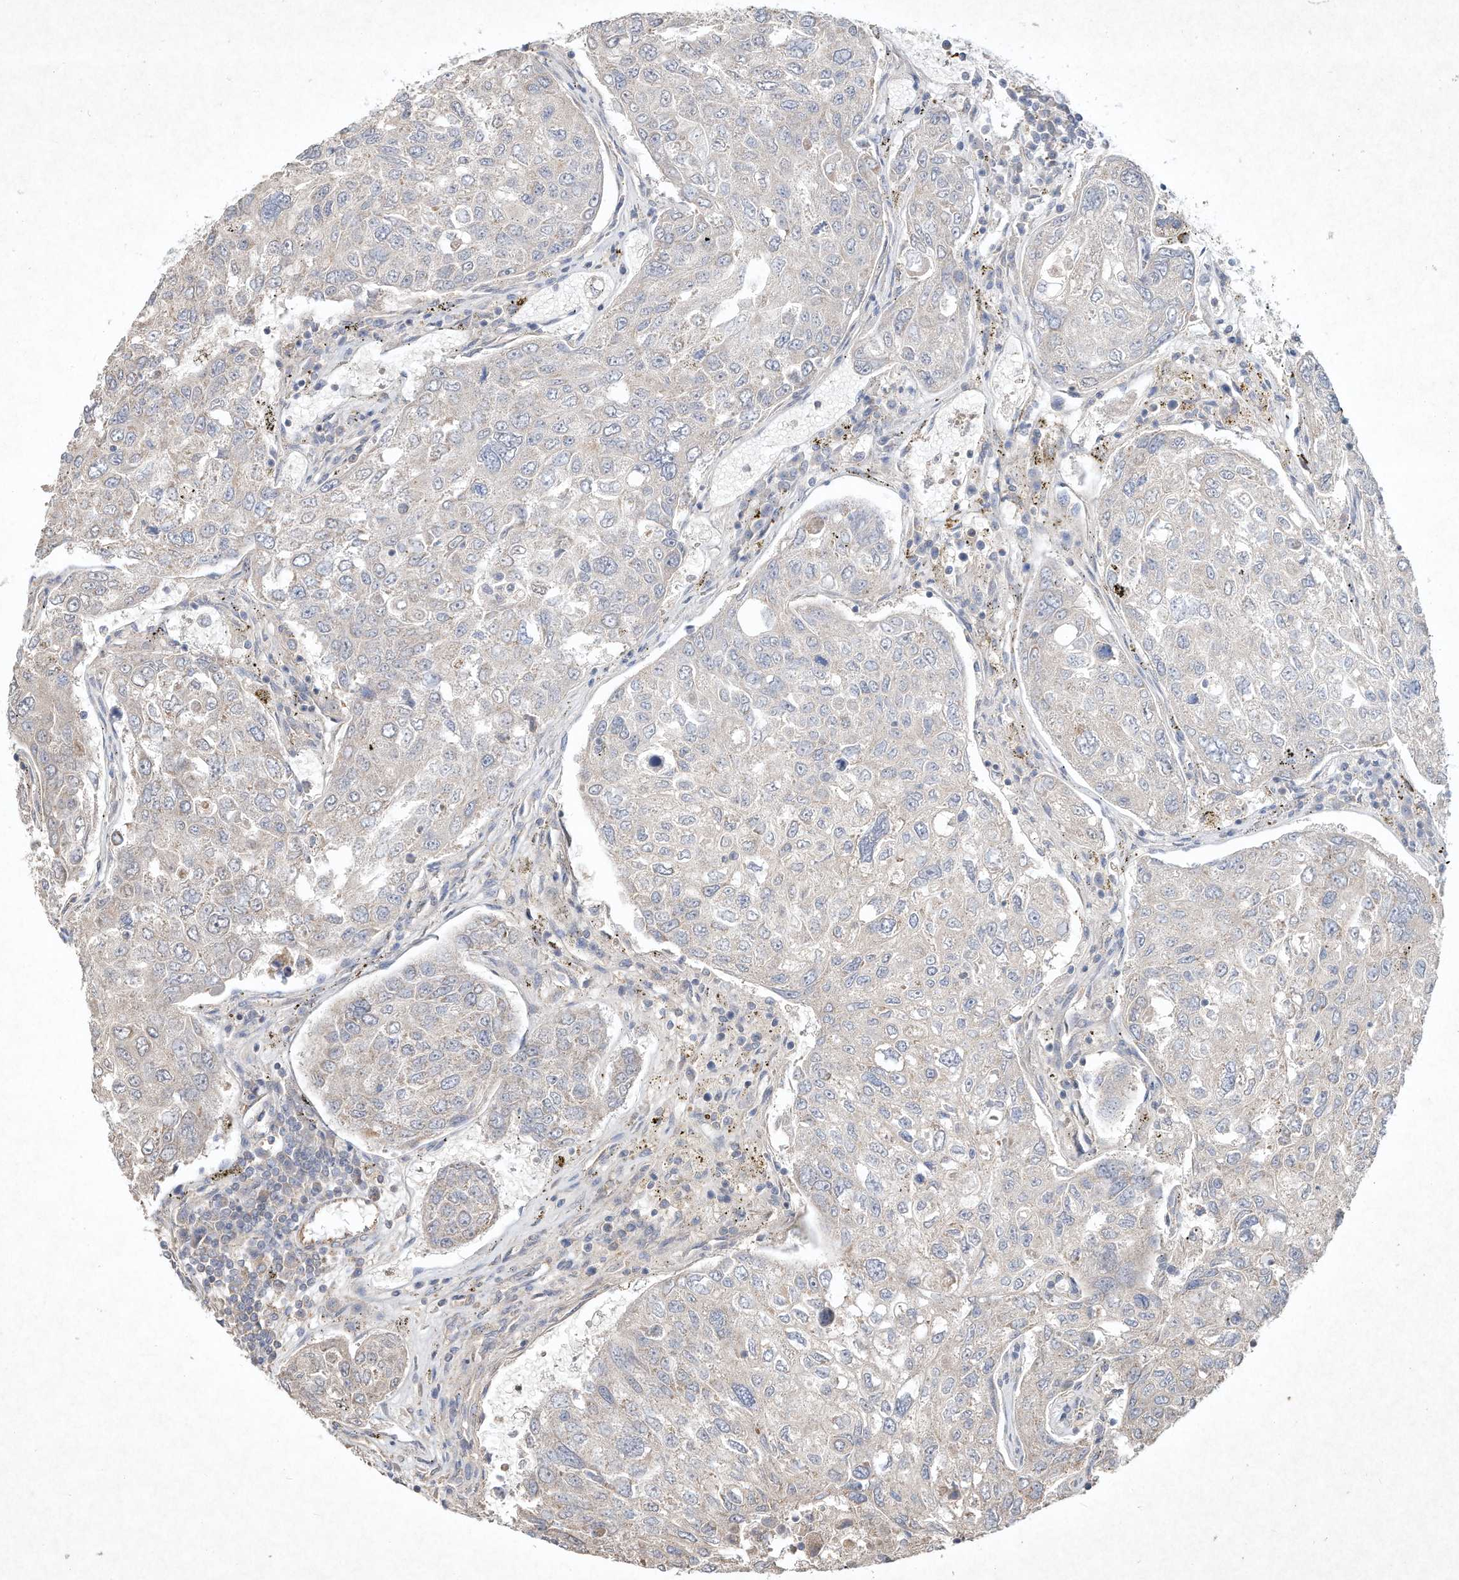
{"staining": {"intensity": "negative", "quantity": "none", "location": "none"}, "tissue": "urothelial cancer", "cell_type": "Tumor cells", "image_type": "cancer", "snomed": [{"axis": "morphology", "description": "Urothelial carcinoma, High grade"}, {"axis": "topography", "description": "Lymph node"}, {"axis": "topography", "description": "Urinary bladder"}], "caption": "Immunohistochemistry image of urothelial cancer stained for a protein (brown), which exhibits no staining in tumor cells. The staining was performed using DAB to visualize the protein expression in brown, while the nuclei were stained in blue with hematoxylin (Magnification: 20x).", "gene": "HTR5A", "patient": {"sex": "male", "age": 51}}